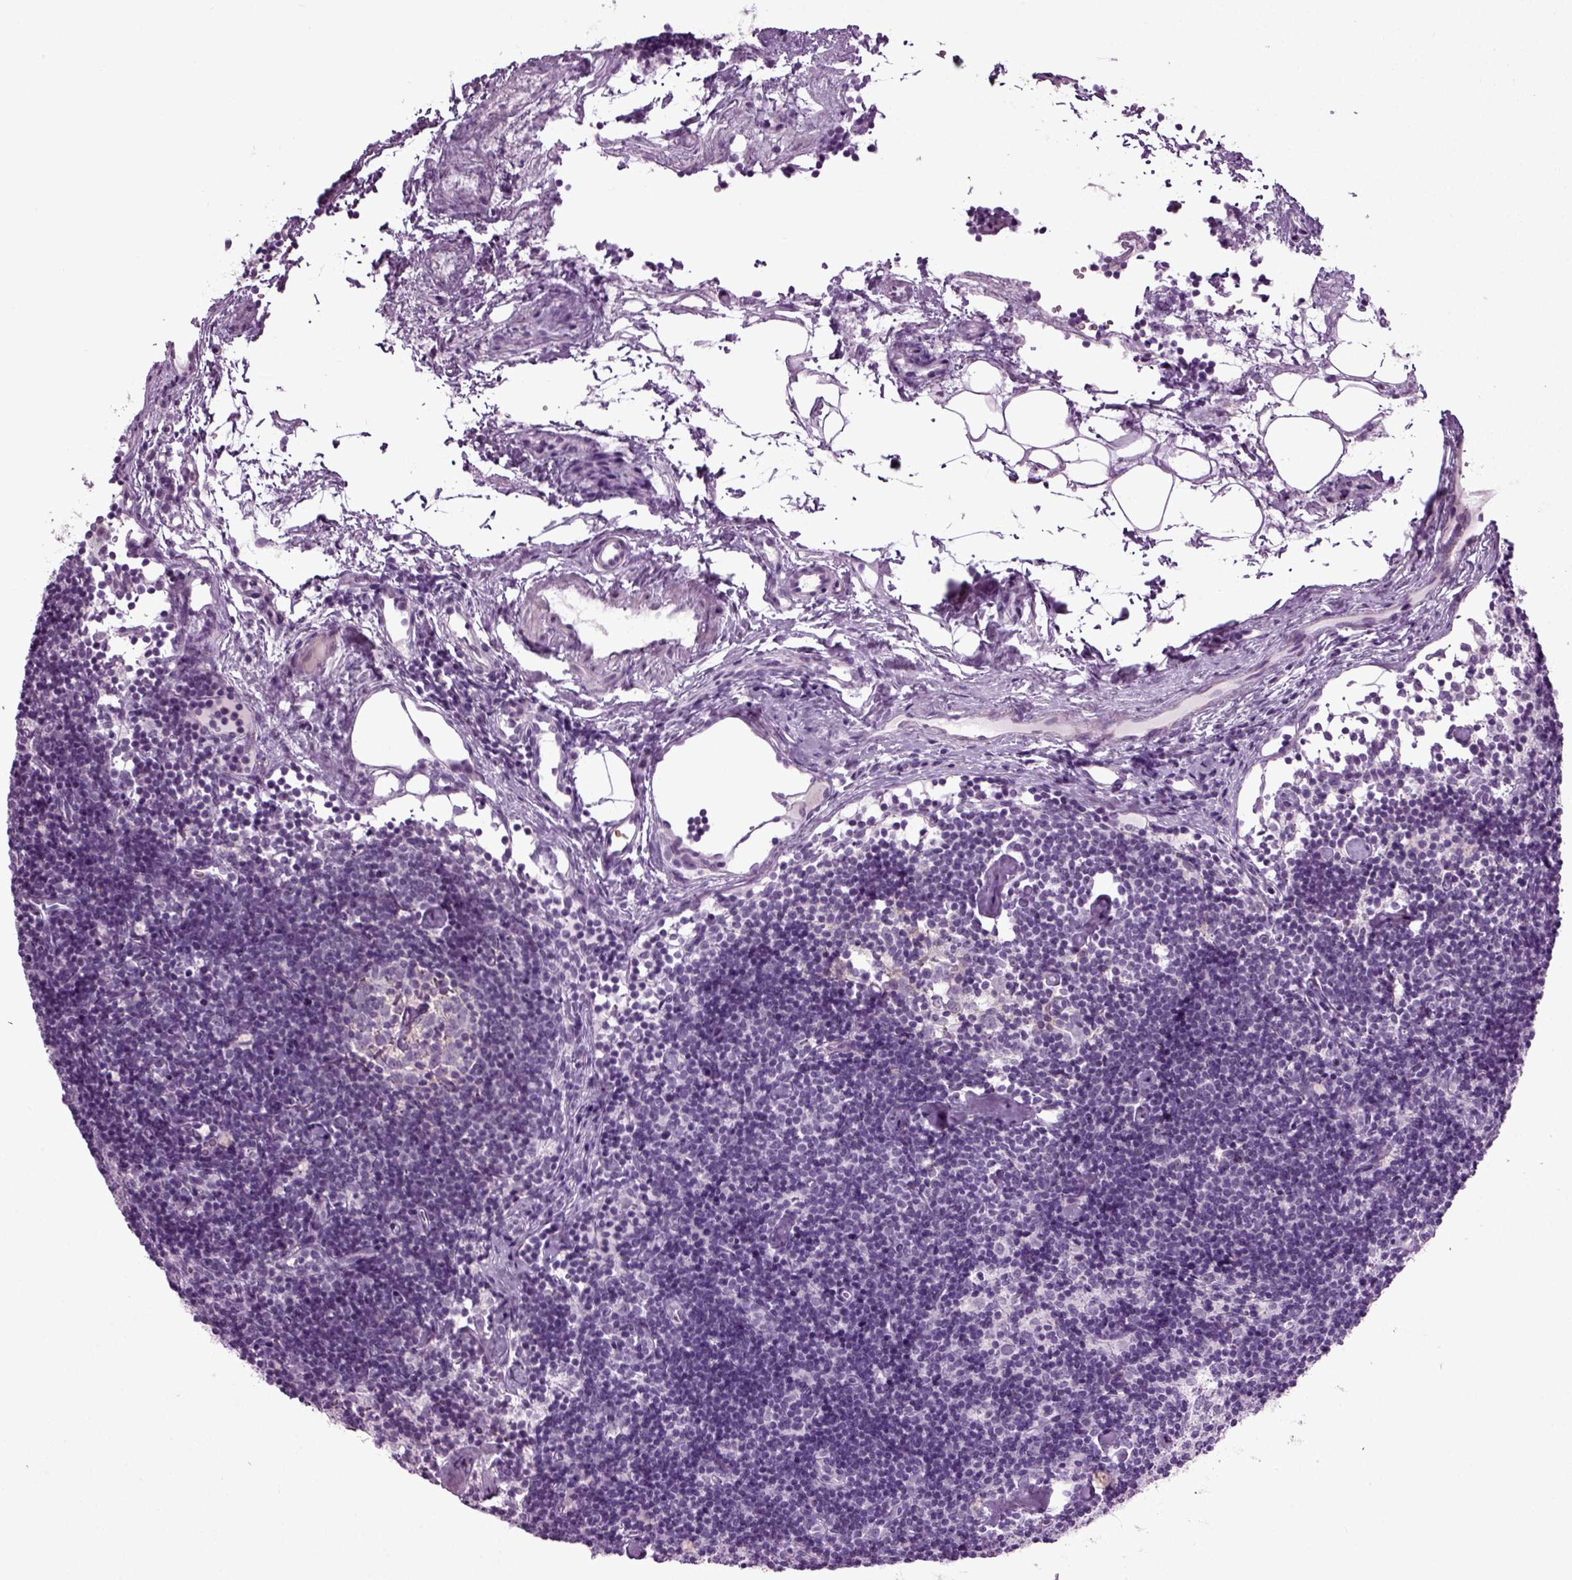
{"staining": {"intensity": "negative", "quantity": "none", "location": "none"}, "tissue": "lymph node", "cell_type": "Germinal center cells", "image_type": "normal", "snomed": [{"axis": "morphology", "description": "Normal tissue, NOS"}, {"axis": "topography", "description": "Lymph node"}], "caption": "Lymph node stained for a protein using immunohistochemistry (IHC) demonstrates no positivity germinal center cells.", "gene": "ZC2HC1C", "patient": {"sex": "female", "age": 42}}